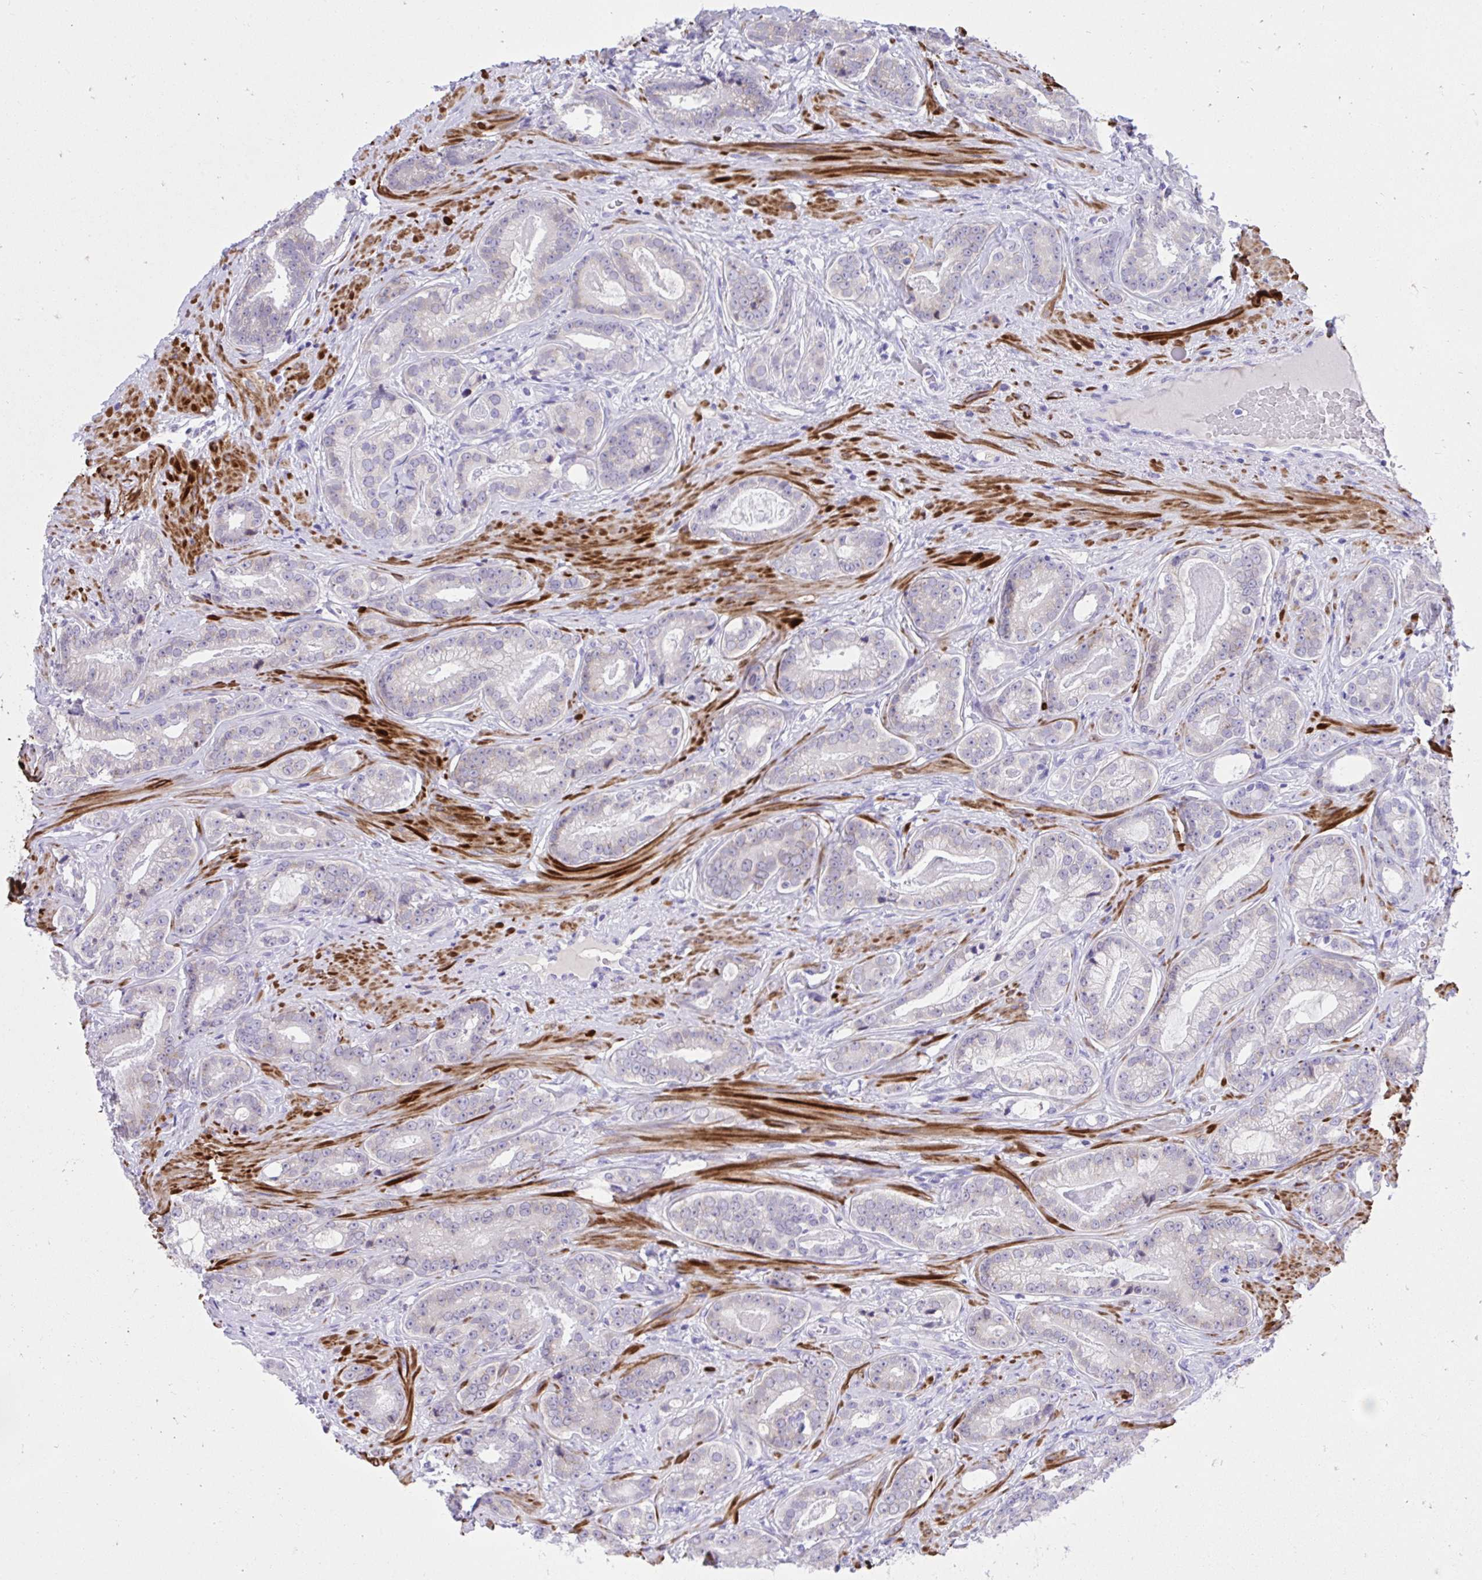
{"staining": {"intensity": "negative", "quantity": "none", "location": "none"}, "tissue": "prostate cancer", "cell_type": "Tumor cells", "image_type": "cancer", "snomed": [{"axis": "morphology", "description": "Adenocarcinoma, Low grade"}, {"axis": "topography", "description": "Prostate"}], "caption": "Tumor cells are negative for protein expression in human prostate cancer (adenocarcinoma (low-grade)).", "gene": "KCNN4", "patient": {"sex": "male", "age": 61}}